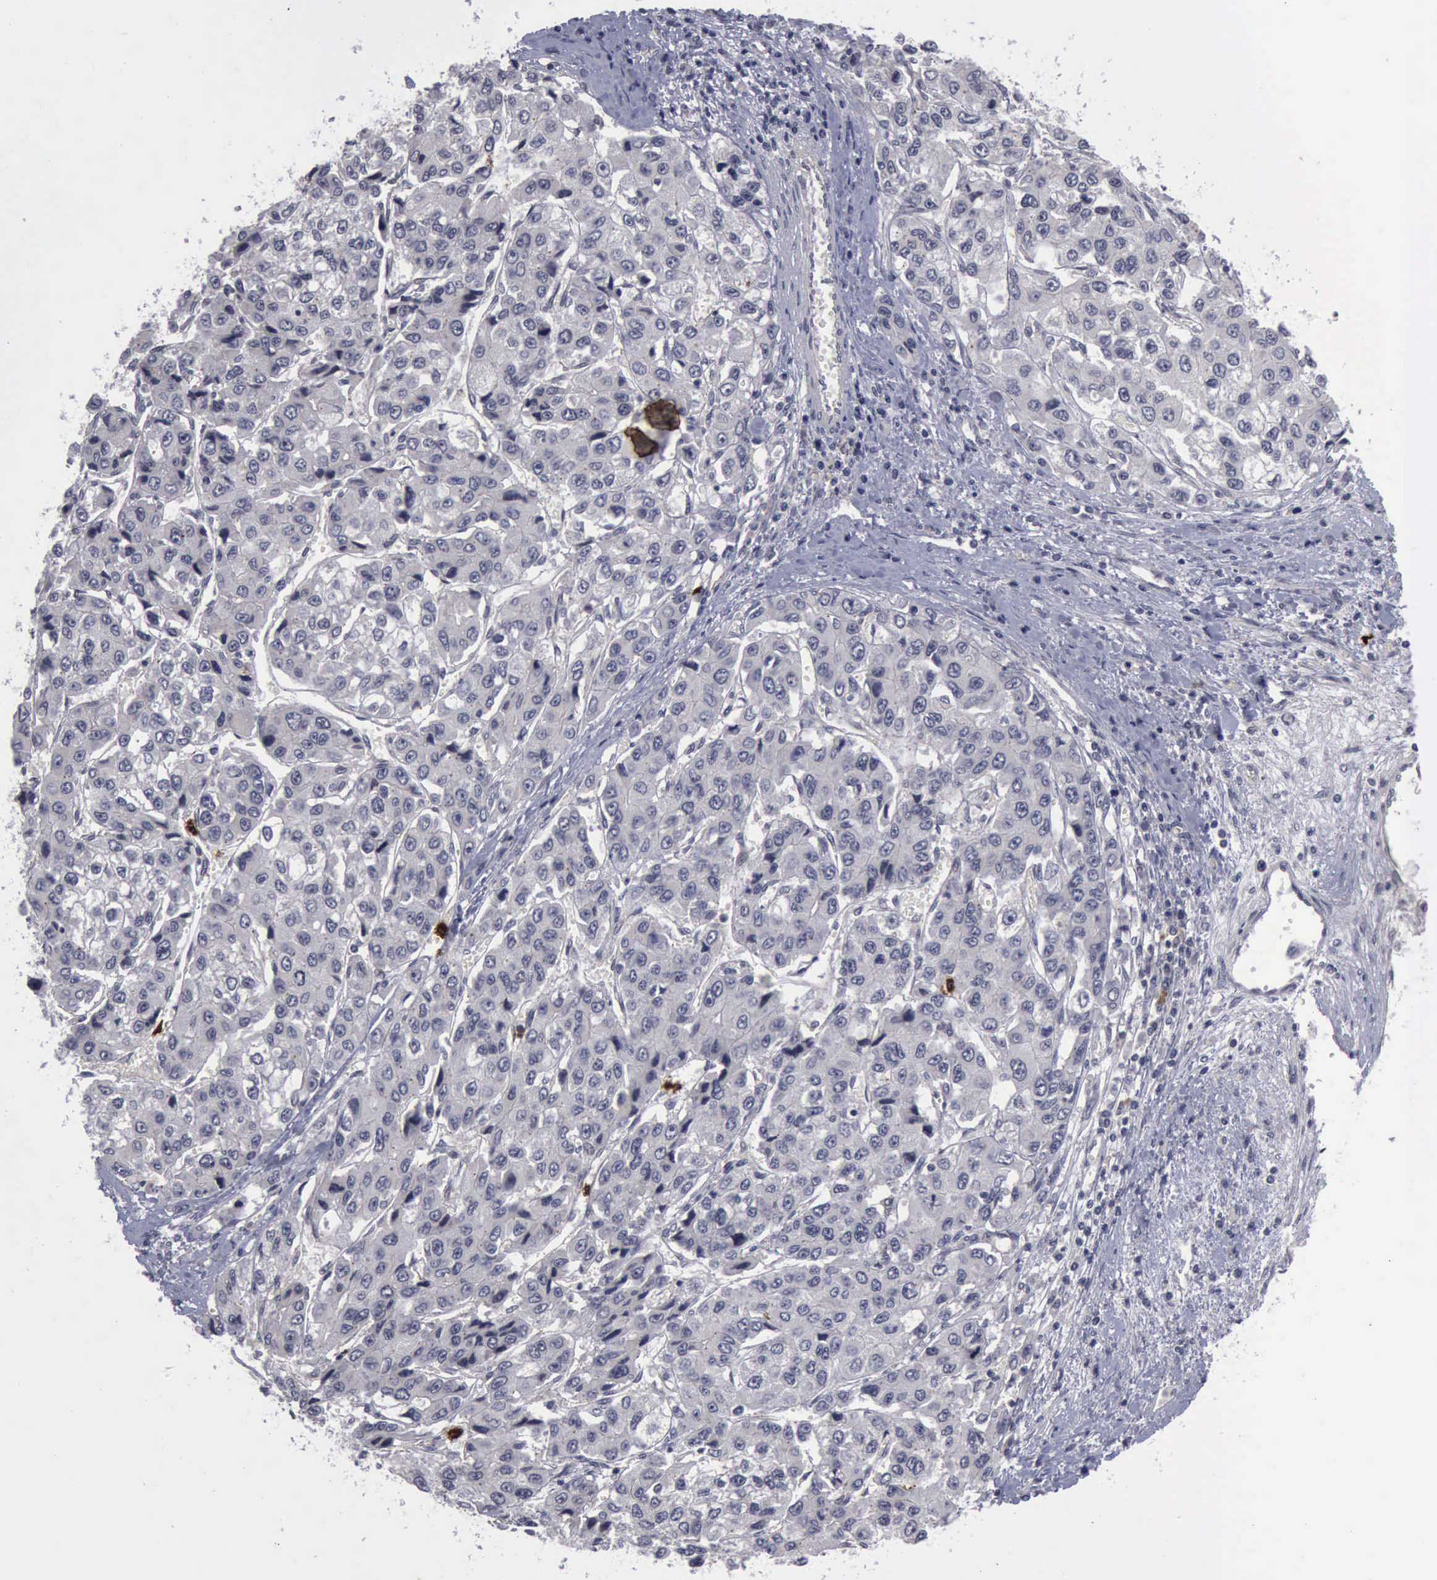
{"staining": {"intensity": "negative", "quantity": "none", "location": "none"}, "tissue": "liver cancer", "cell_type": "Tumor cells", "image_type": "cancer", "snomed": [{"axis": "morphology", "description": "Carcinoma, Hepatocellular, NOS"}, {"axis": "topography", "description": "Liver"}], "caption": "DAB immunohistochemical staining of liver cancer displays no significant staining in tumor cells.", "gene": "MMP9", "patient": {"sex": "female", "age": 66}}